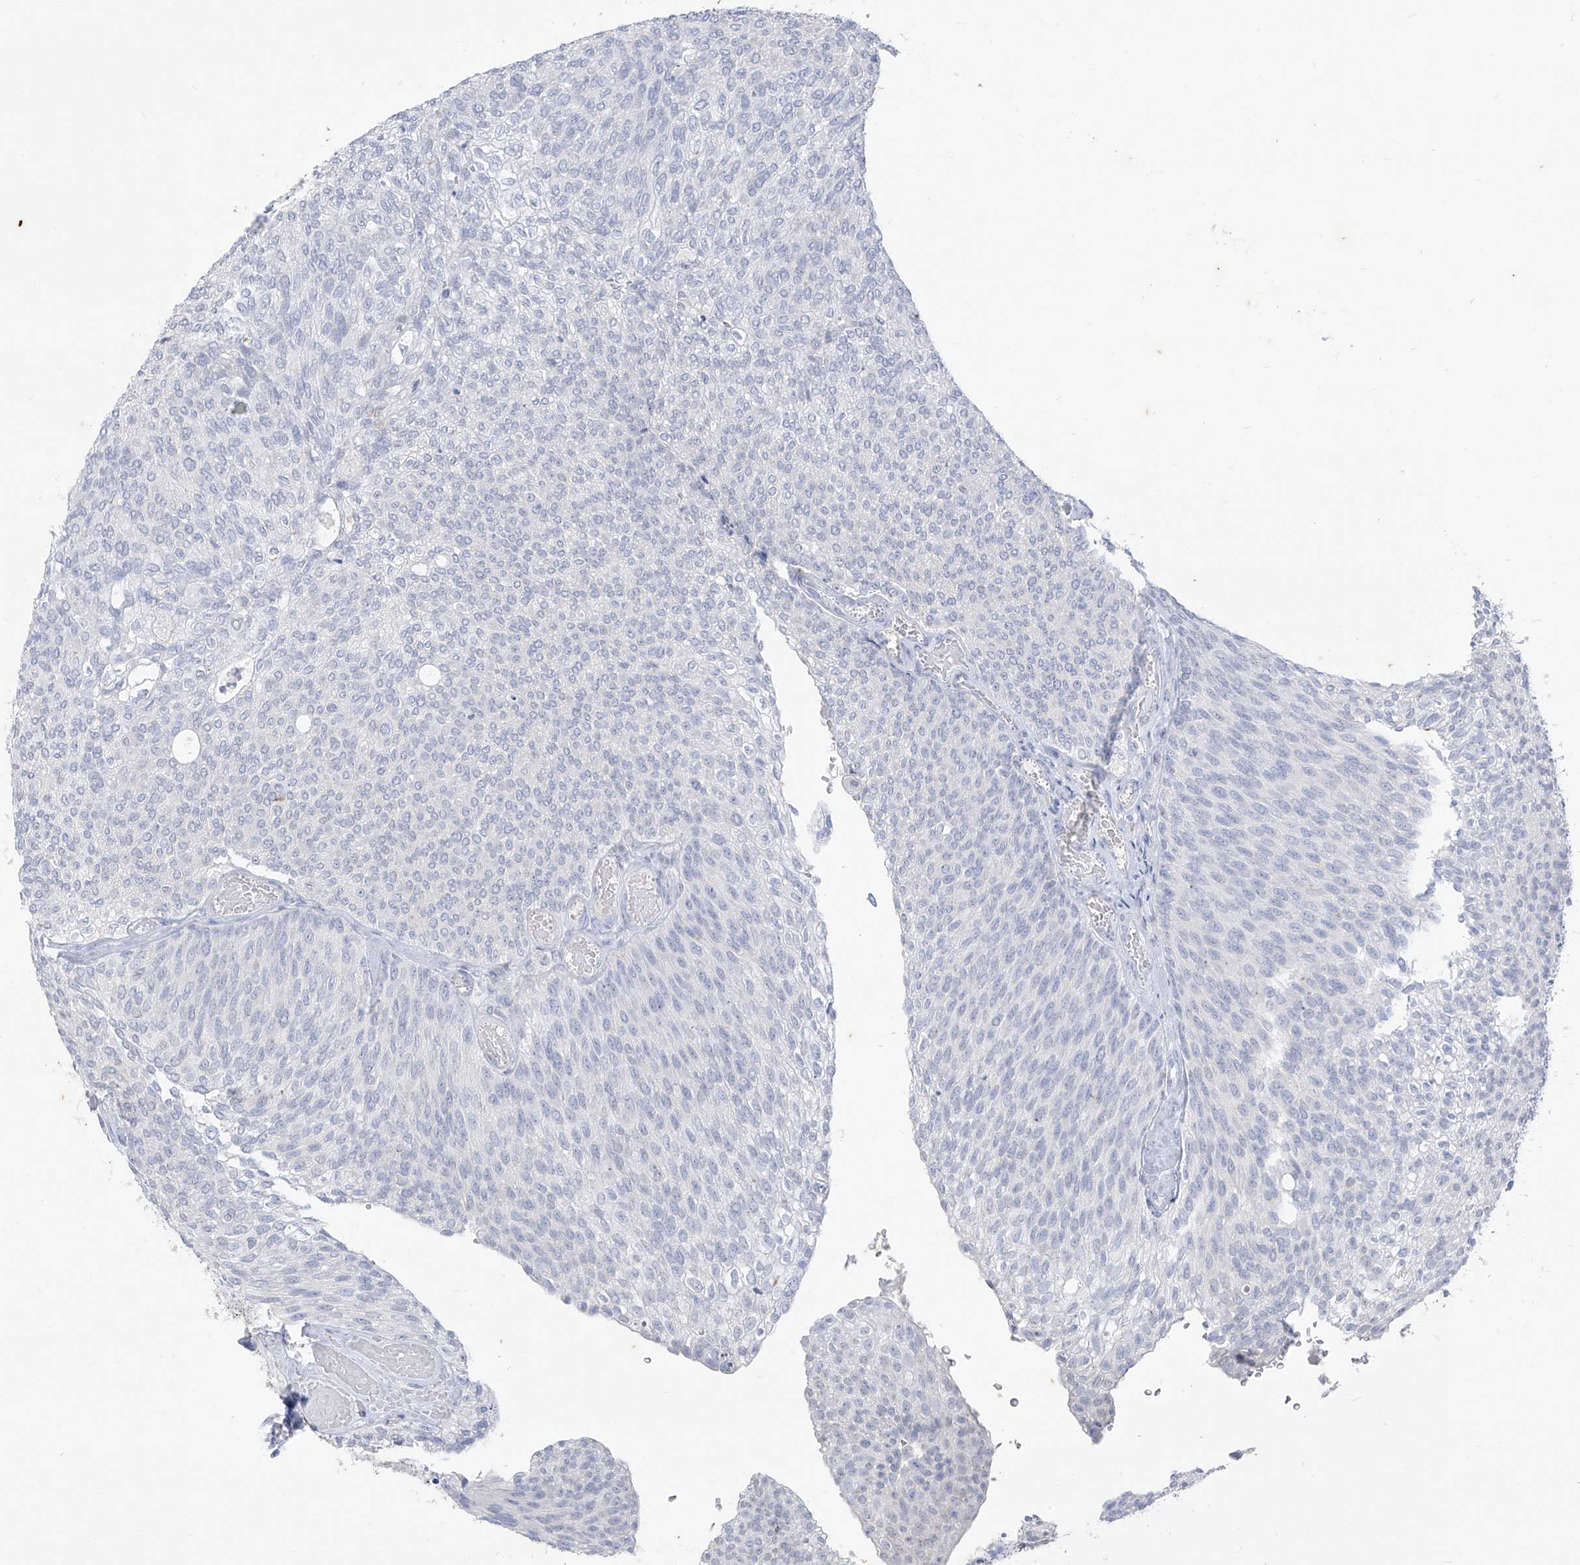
{"staining": {"intensity": "negative", "quantity": "none", "location": "none"}, "tissue": "urothelial cancer", "cell_type": "Tumor cells", "image_type": "cancer", "snomed": [{"axis": "morphology", "description": "Urothelial carcinoma, Low grade"}, {"axis": "topography", "description": "Urinary bladder"}], "caption": "Immunohistochemistry (IHC) histopathology image of urothelial carcinoma (low-grade) stained for a protein (brown), which demonstrates no expression in tumor cells.", "gene": "CX3CR1", "patient": {"sex": "female", "age": 79}}